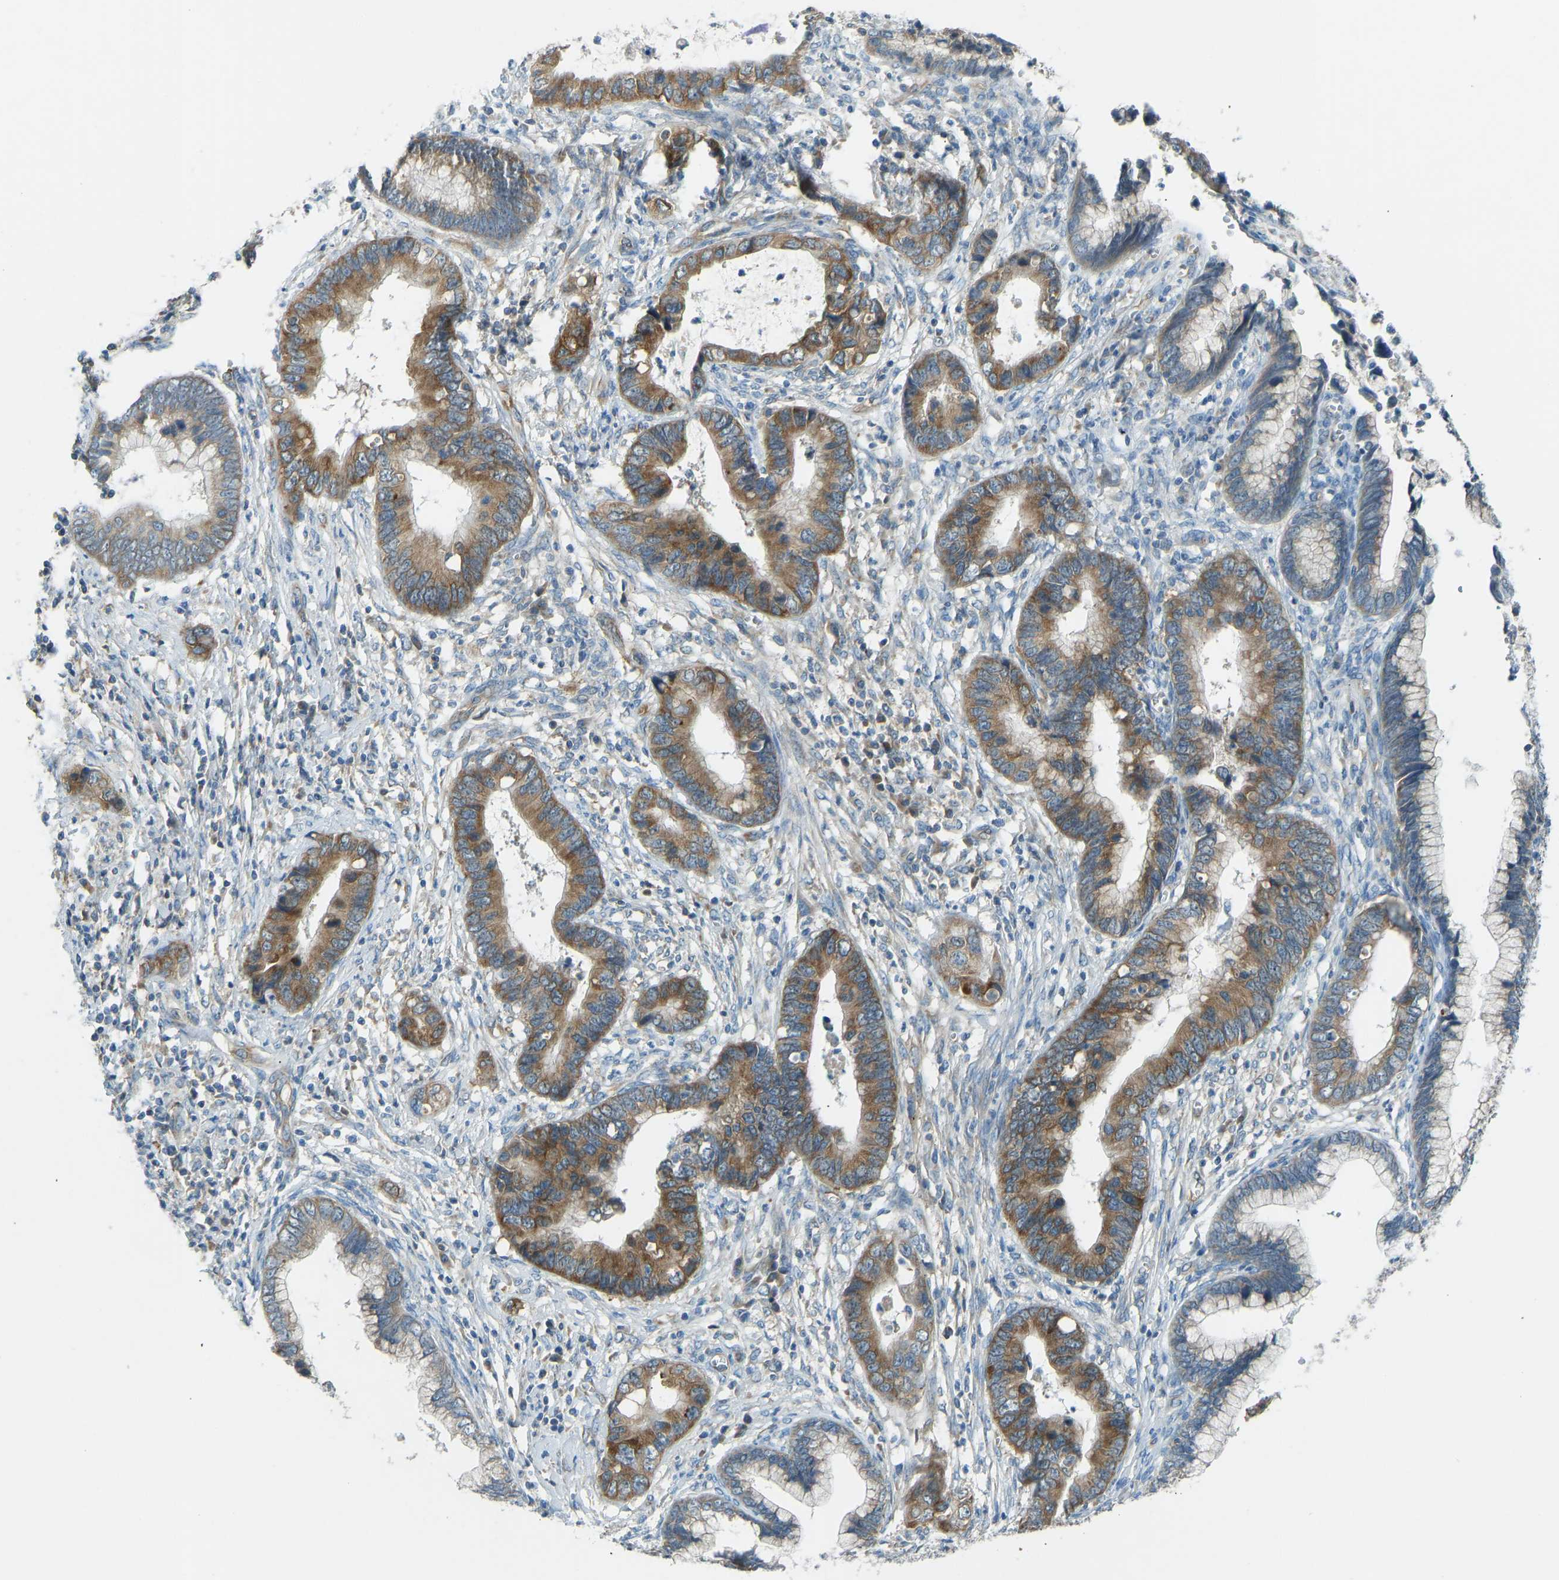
{"staining": {"intensity": "moderate", "quantity": ">75%", "location": "cytoplasmic/membranous"}, "tissue": "cervical cancer", "cell_type": "Tumor cells", "image_type": "cancer", "snomed": [{"axis": "morphology", "description": "Adenocarcinoma, NOS"}, {"axis": "topography", "description": "Cervix"}], "caption": "Protein staining demonstrates moderate cytoplasmic/membranous positivity in about >75% of tumor cells in cervical cancer (adenocarcinoma).", "gene": "STAU2", "patient": {"sex": "female", "age": 44}}